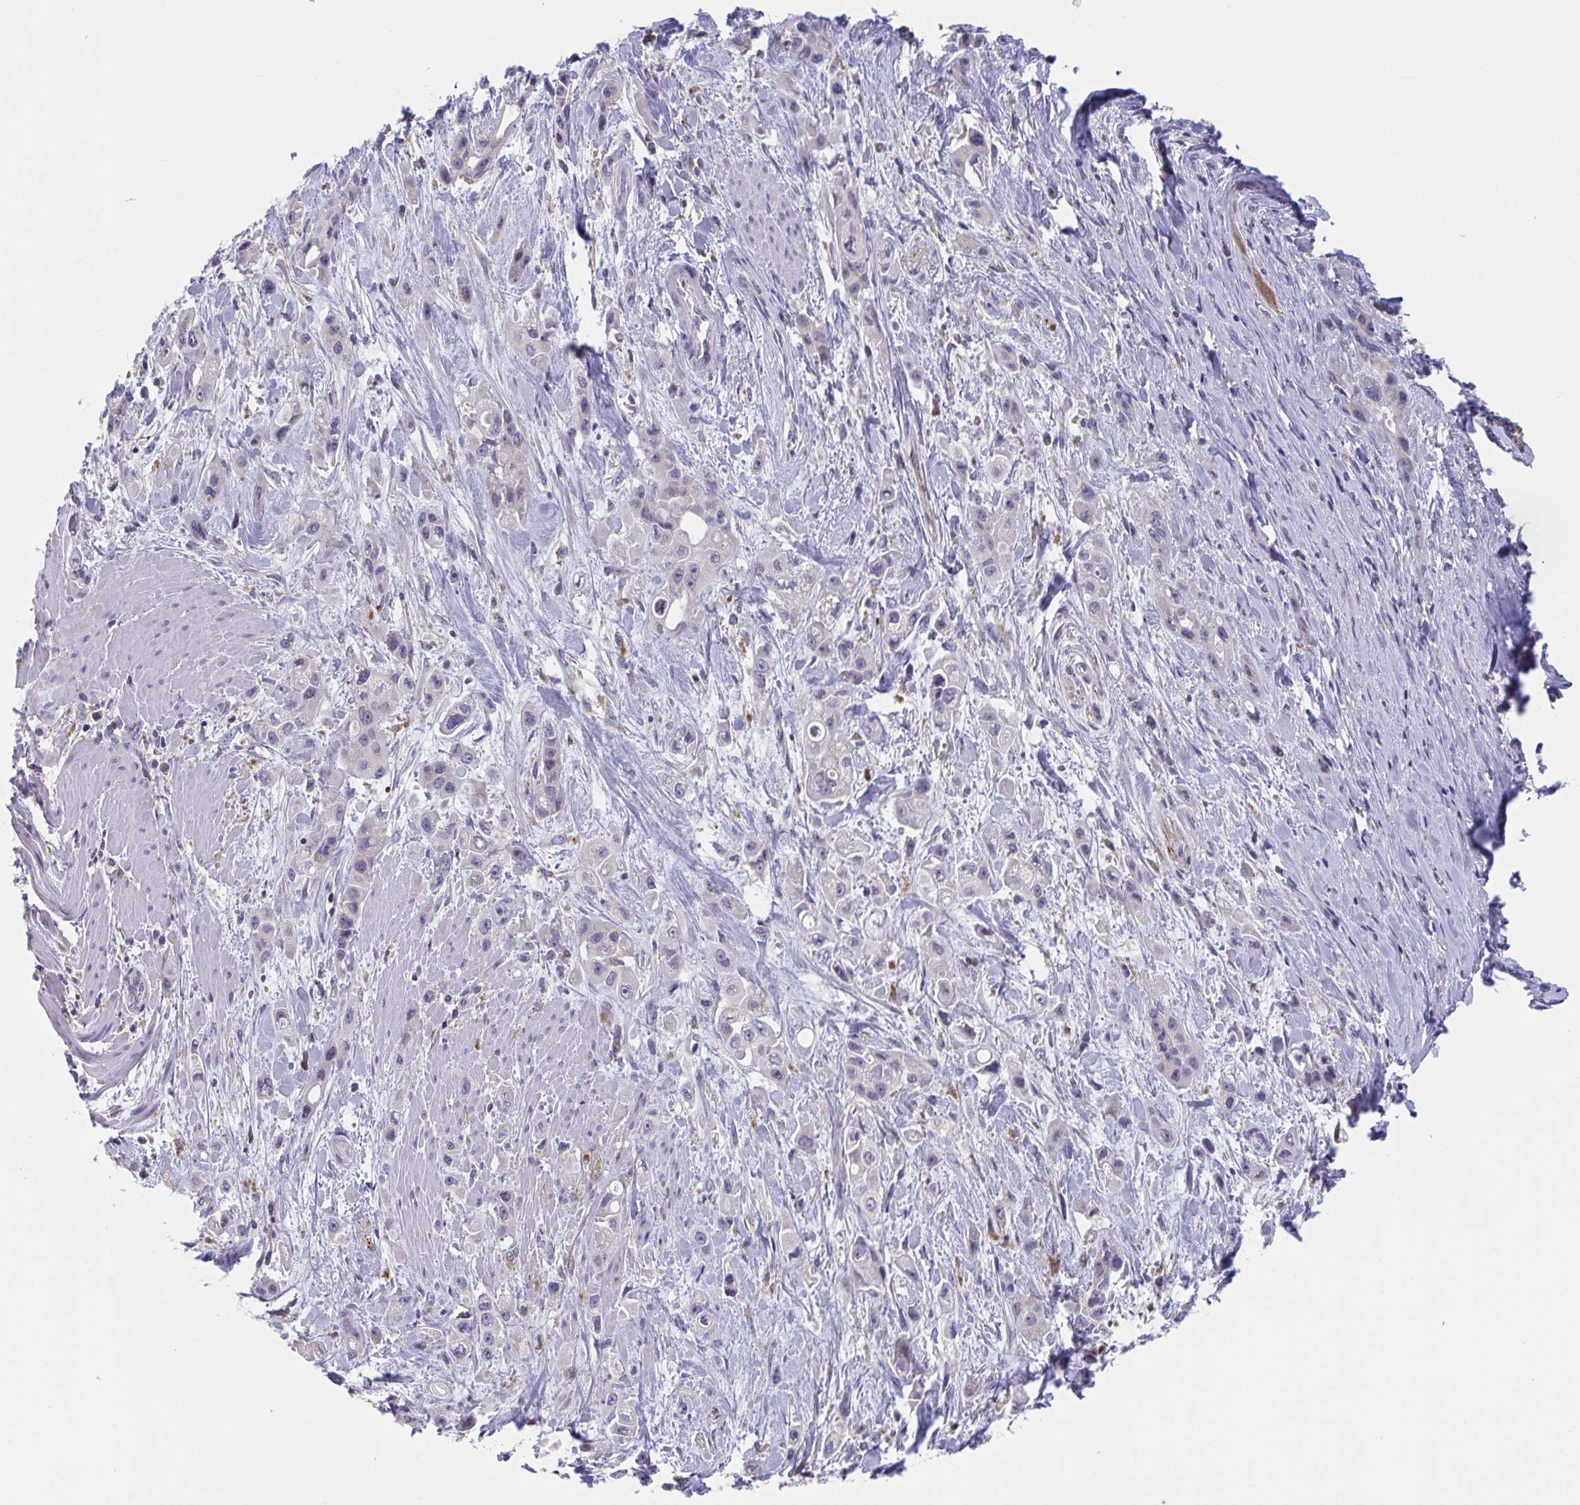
{"staining": {"intensity": "weak", "quantity": "<25%", "location": "nuclear"}, "tissue": "pancreatic cancer", "cell_type": "Tumor cells", "image_type": "cancer", "snomed": [{"axis": "morphology", "description": "Adenocarcinoma, NOS"}, {"axis": "topography", "description": "Pancreas"}], "caption": "A high-resolution histopathology image shows immunohistochemistry (IHC) staining of pancreatic adenocarcinoma, which exhibits no significant positivity in tumor cells.", "gene": "NIPSNAP1", "patient": {"sex": "female", "age": 66}}